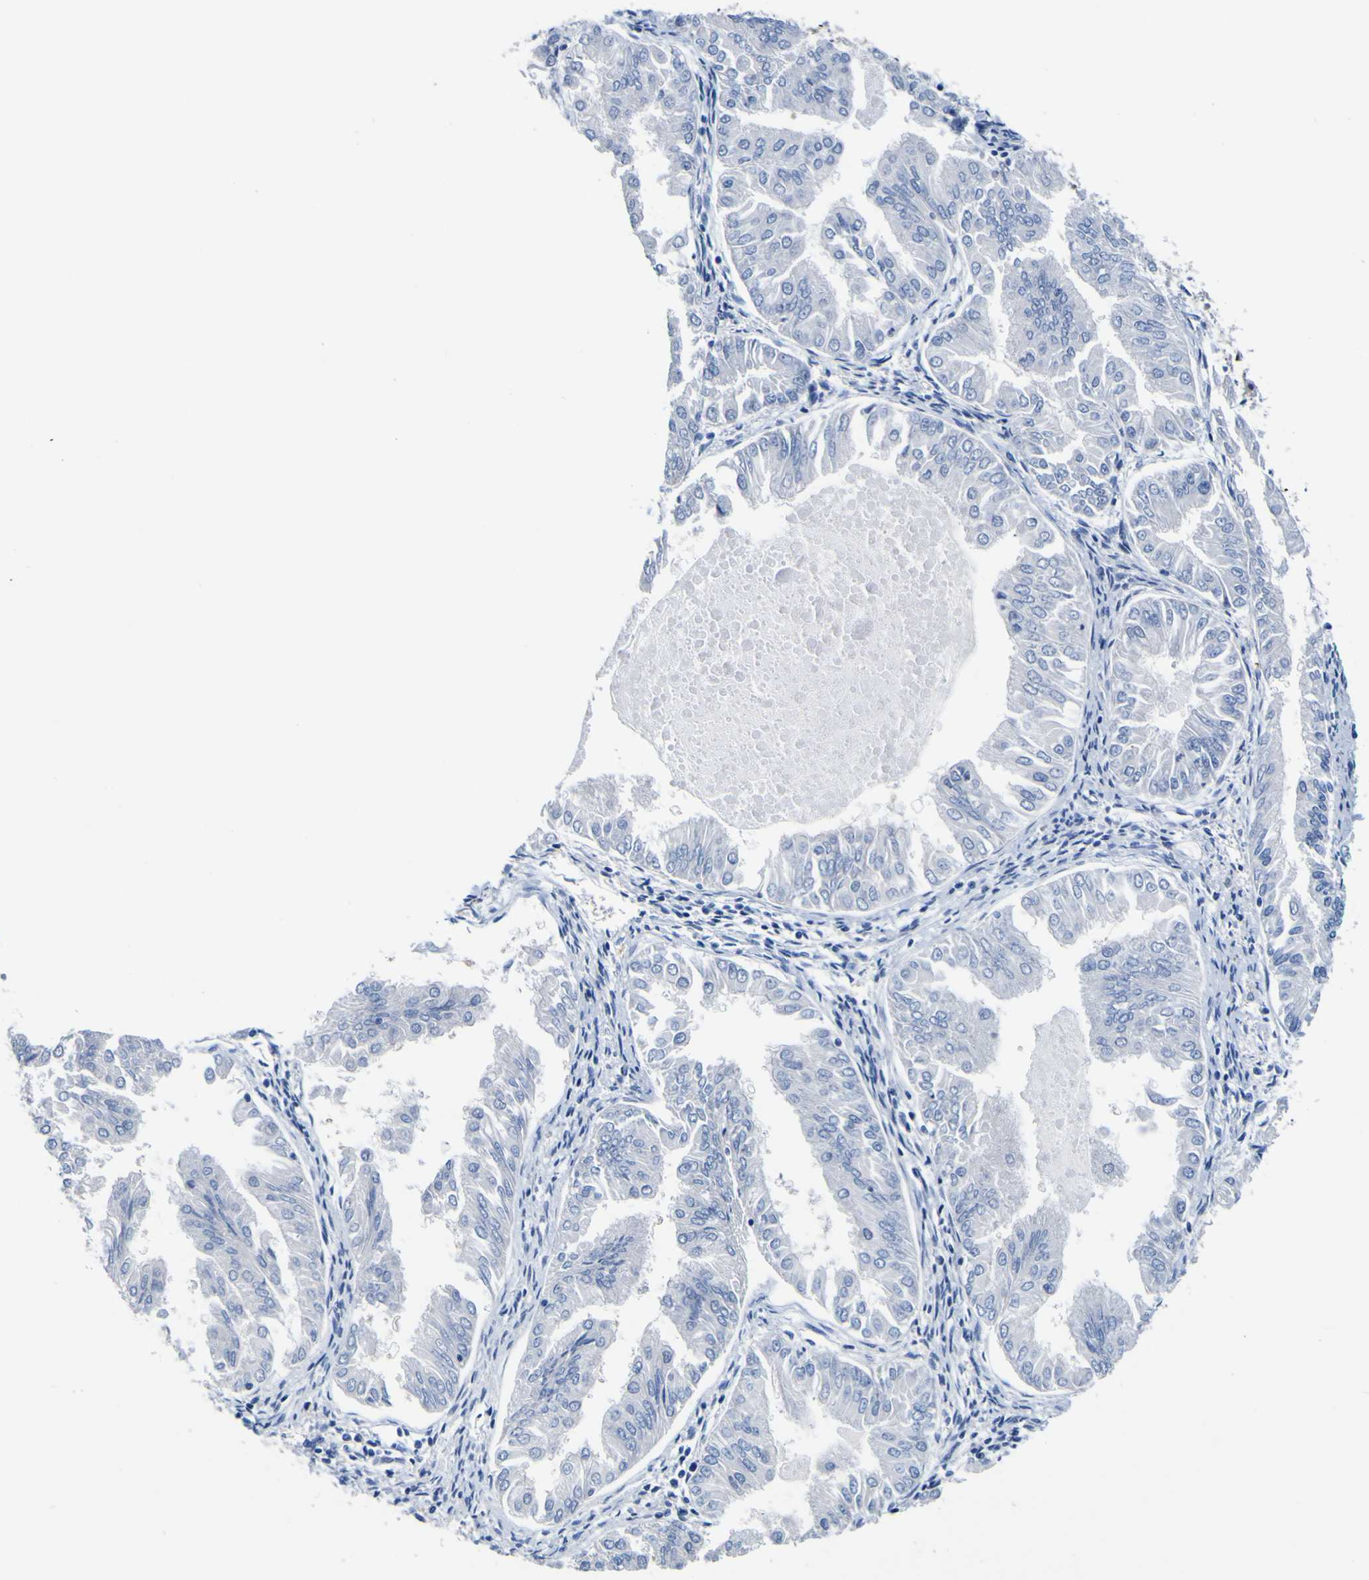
{"staining": {"intensity": "negative", "quantity": "none", "location": "none"}, "tissue": "endometrial cancer", "cell_type": "Tumor cells", "image_type": "cancer", "snomed": [{"axis": "morphology", "description": "Adenocarcinoma, NOS"}, {"axis": "topography", "description": "Endometrium"}], "caption": "An IHC photomicrograph of endometrial cancer is shown. There is no staining in tumor cells of endometrial cancer.", "gene": "CUL4B", "patient": {"sex": "female", "age": 53}}